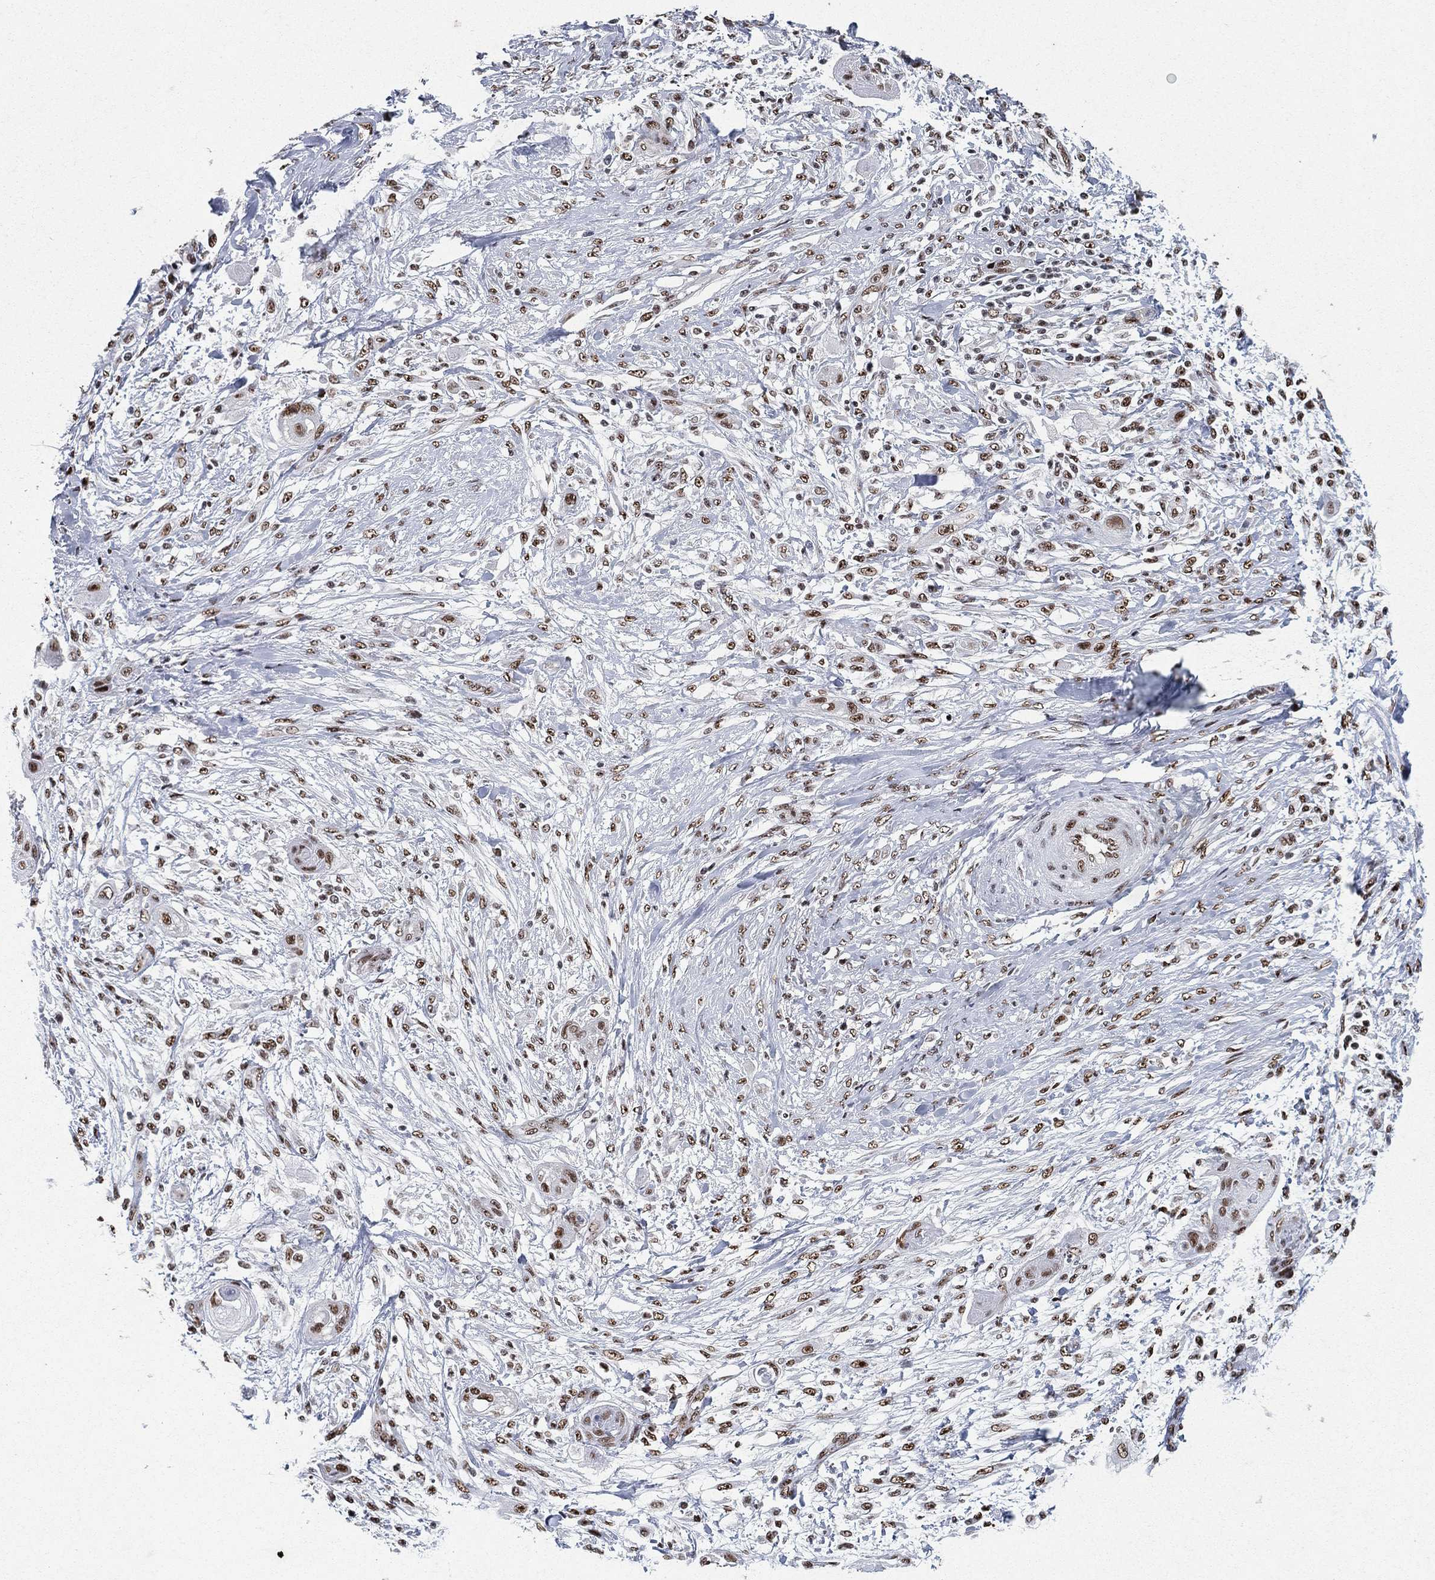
{"staining": {"intensity": "moderate", "quantity": ">75%", "location": "nuclear"}, "tissue": "skin cancer", "cell_type": "Tumor cells", "image_type": "cancer", "snomed": [{"axis": "morphology", "description": "Squamous cell carcinoma, NOS"}, {"axis": "topography", "description": "Skin"}], "caption": "Immunohistochemistry (IHC) photomicrograph of neoplastic tissue: human skin cancer (squamous cell carcinoma) stained using IHC exhibits medium levels of moderate protein expression localized specifically in the nuclear of tumor cells, appearing as a nuclear brown color.", "gene": "DDX27", "patient": {"sex": "male", "age": 62}}